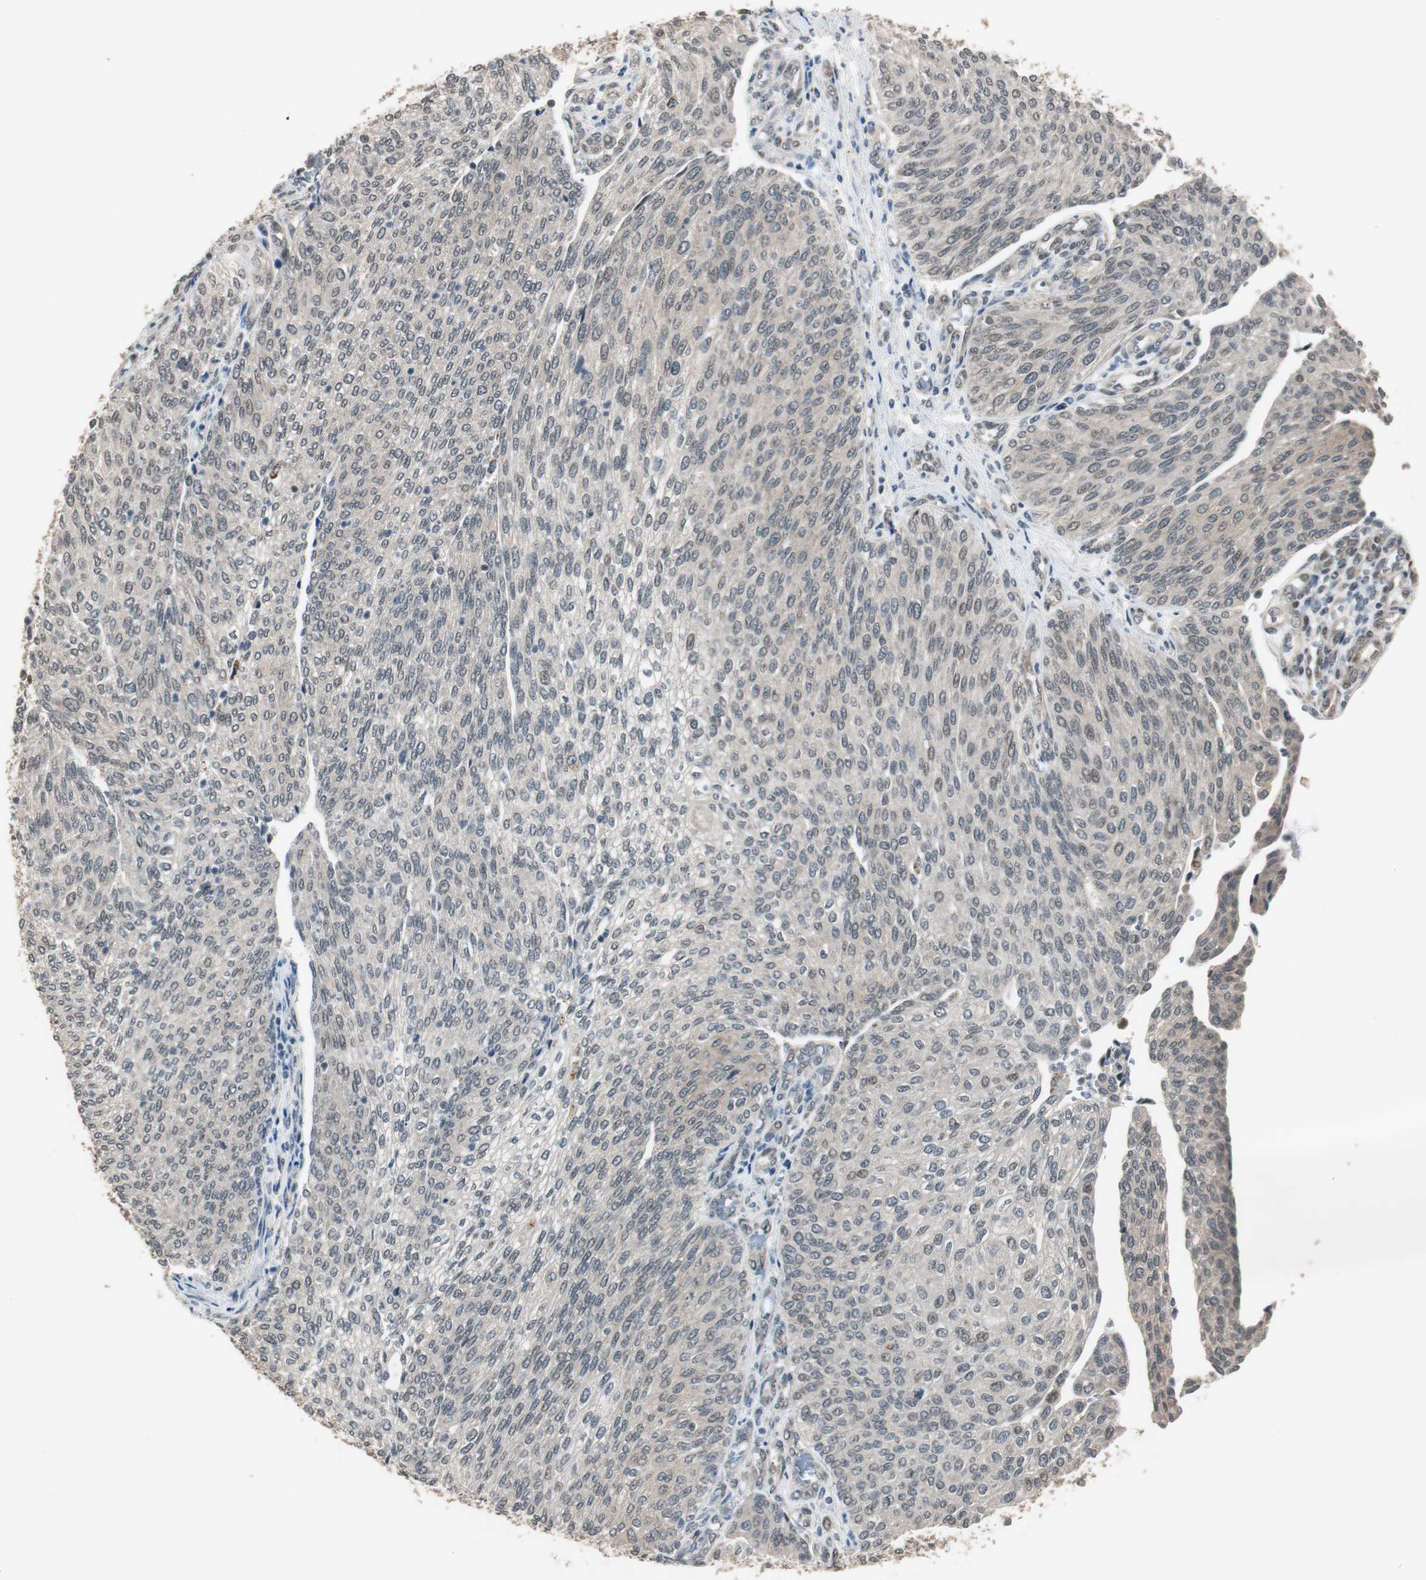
{"staining": {"intensity": "negative", "quantity": "none", "location": "none"}, "tissue": "urothelial cancer", "cell_type": "Tumor cells", "image_type": "cancer", "snomed": [{"axis": "morphology", "description": "Urothelial carcinoma, Low grade"}, {"axis": "topography", "description": "Urinary bladder"}], "caption": "A high-resolution histopathology image shows immunohistochemistry staining of urothelial cancer, which exhibits no significant expression in tumor cells.", "gene": "BOLA1", "patient": {"sex": "female", "age": 79}}